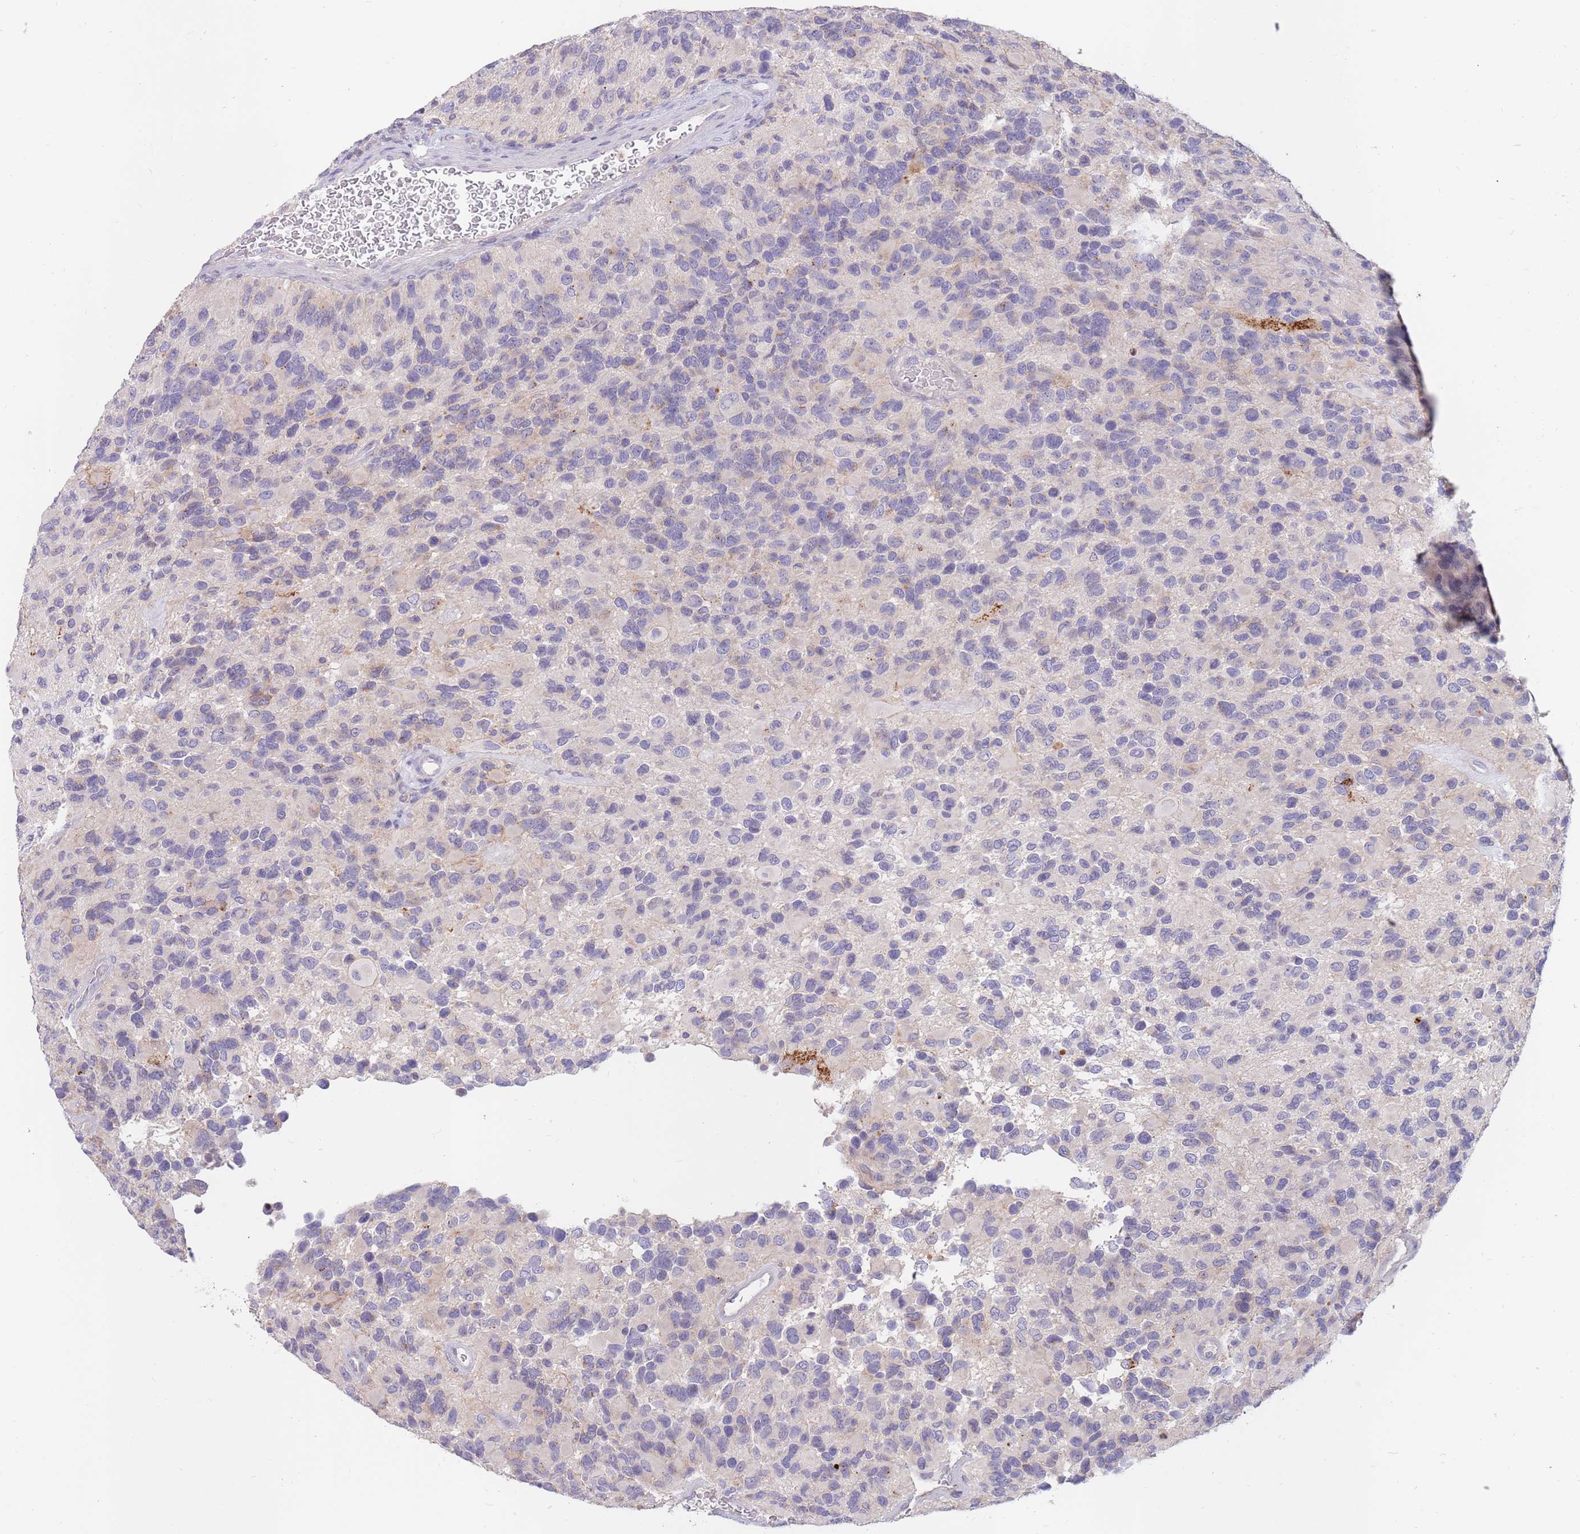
{"staining": {"intensity": "negative", "quantity": "none", "location": "none"}, "tissue": "glioma", "cell_type": "Tumor cells", "image_type": "cancer", "snomed": [{"axis": "morphology", "description": "Glioma, malignant, High grade"}, {"axis": "topography", "description": "Brain"}], "caption": "Immunohistochemical staining of glioma reveals no significant staining in tumor cells.", "gene": "BORCS5", "patient": {"sex": "male", "age": 77}}